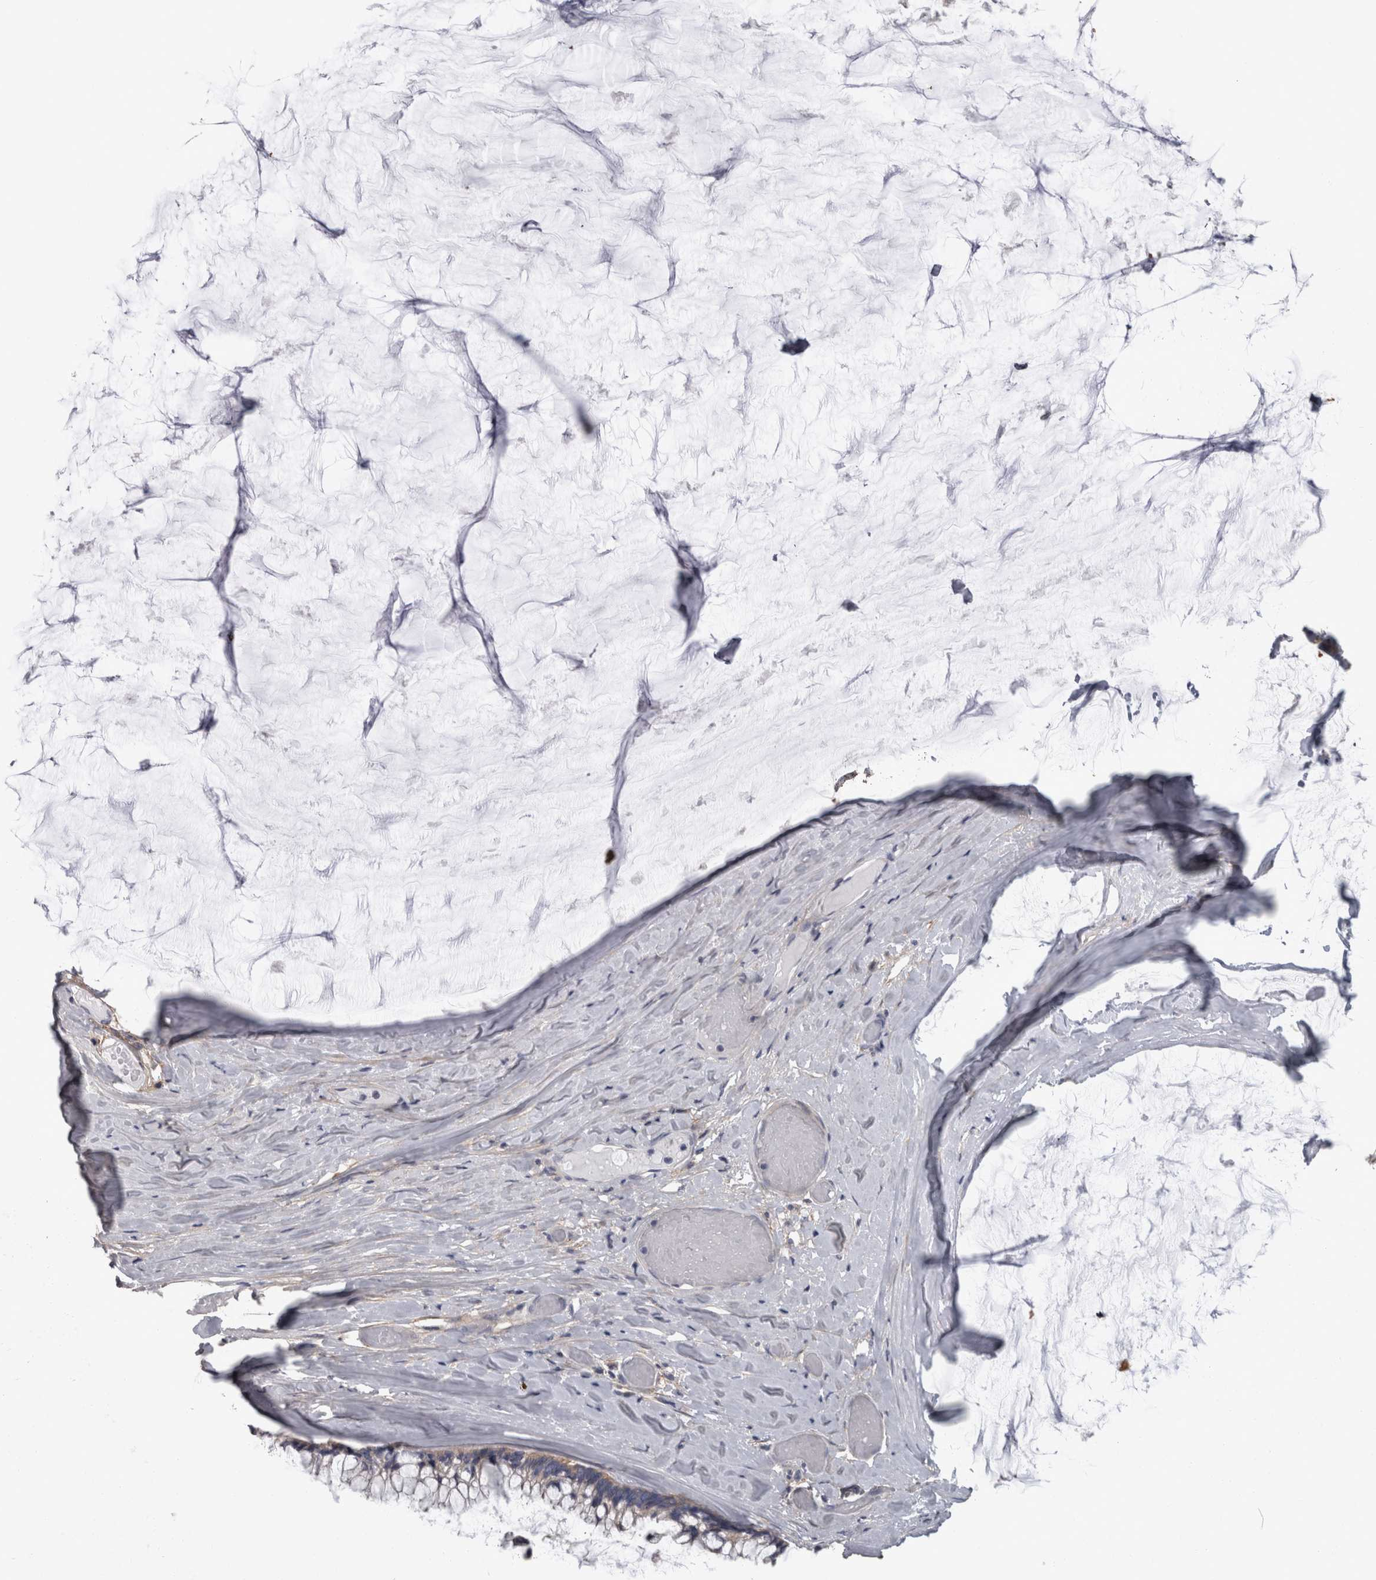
{"staining": {"intensity": "weak", "quantity": "<25%", "location": "cytoplasmic/membranous"}, "tissue": "ovarian cancer", "cell_type": "Tumor cells", "image_type": "cancer", "snomed": [{"axis": "morphology", "description": "Cystadenocarcinoma, mucinous, NOS"}, {"axis": "topography", "description": "Ovary"}], "caption": "Micrograph shows no significant protein positivity in tumor cells of ovarian cancer. (Brightfield microscopy of DAB (3,3'-diaminobenzidine) immunohistochemistry at high magnification).", "gene": "EFEMP2", "patient": {"sex": "female", "age": 39}}